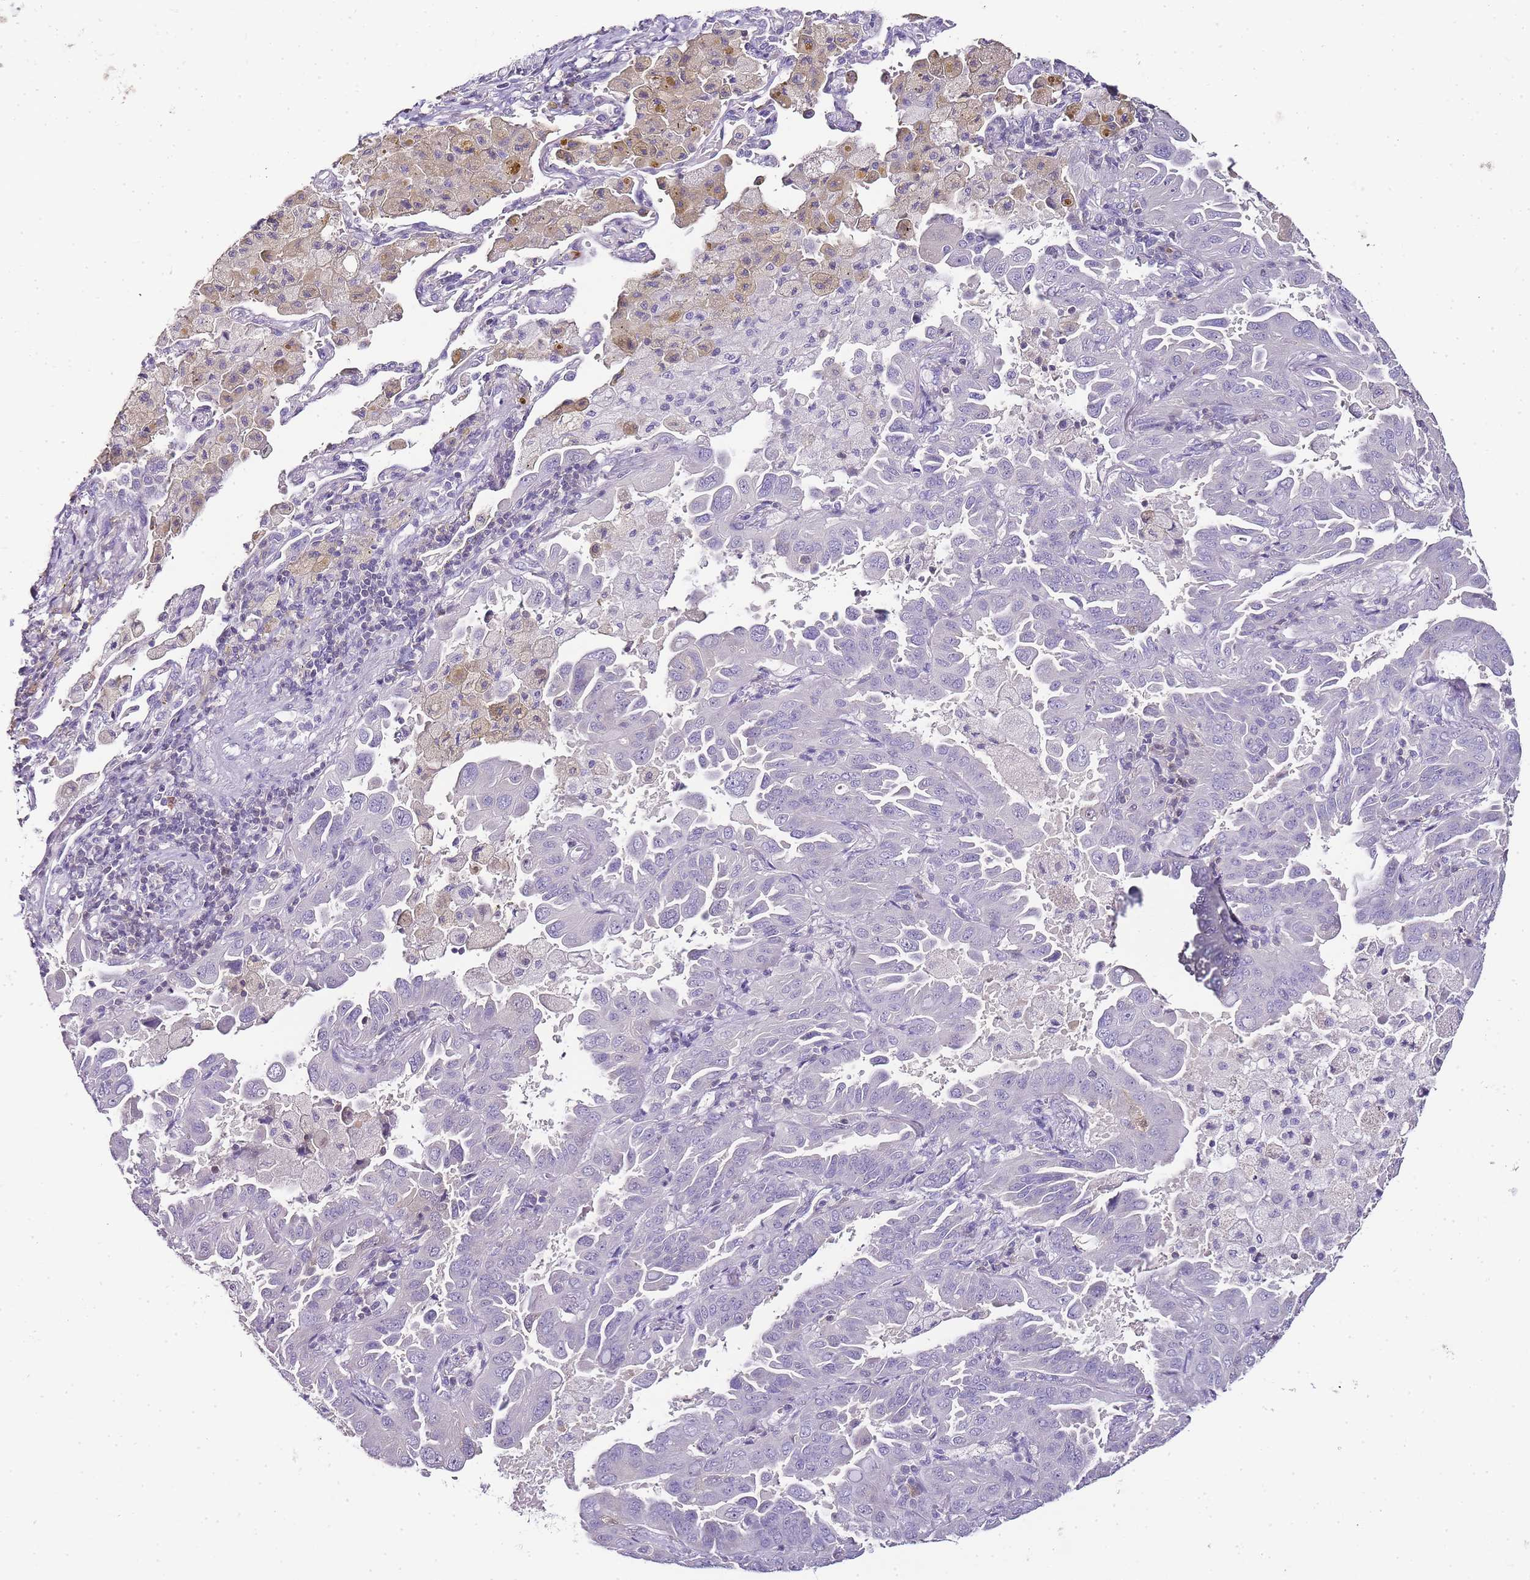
{"staining": {"intensity": "negative", "quantity": "none", "location": "none"}, "tissue": "lung cancer", "cell_type": "Tumor cells", "image_type": "cancer", "snomed": [{"axis": "morphology", "description": "Adenocarcinoma, NOS"}, {"axis": "topography", "description": "Lung"}], "caption": "Tumor cells show no significant staining in lung cancer.", "gene": "ZBP1", "patient": {"sex": "male", "age": 64}}